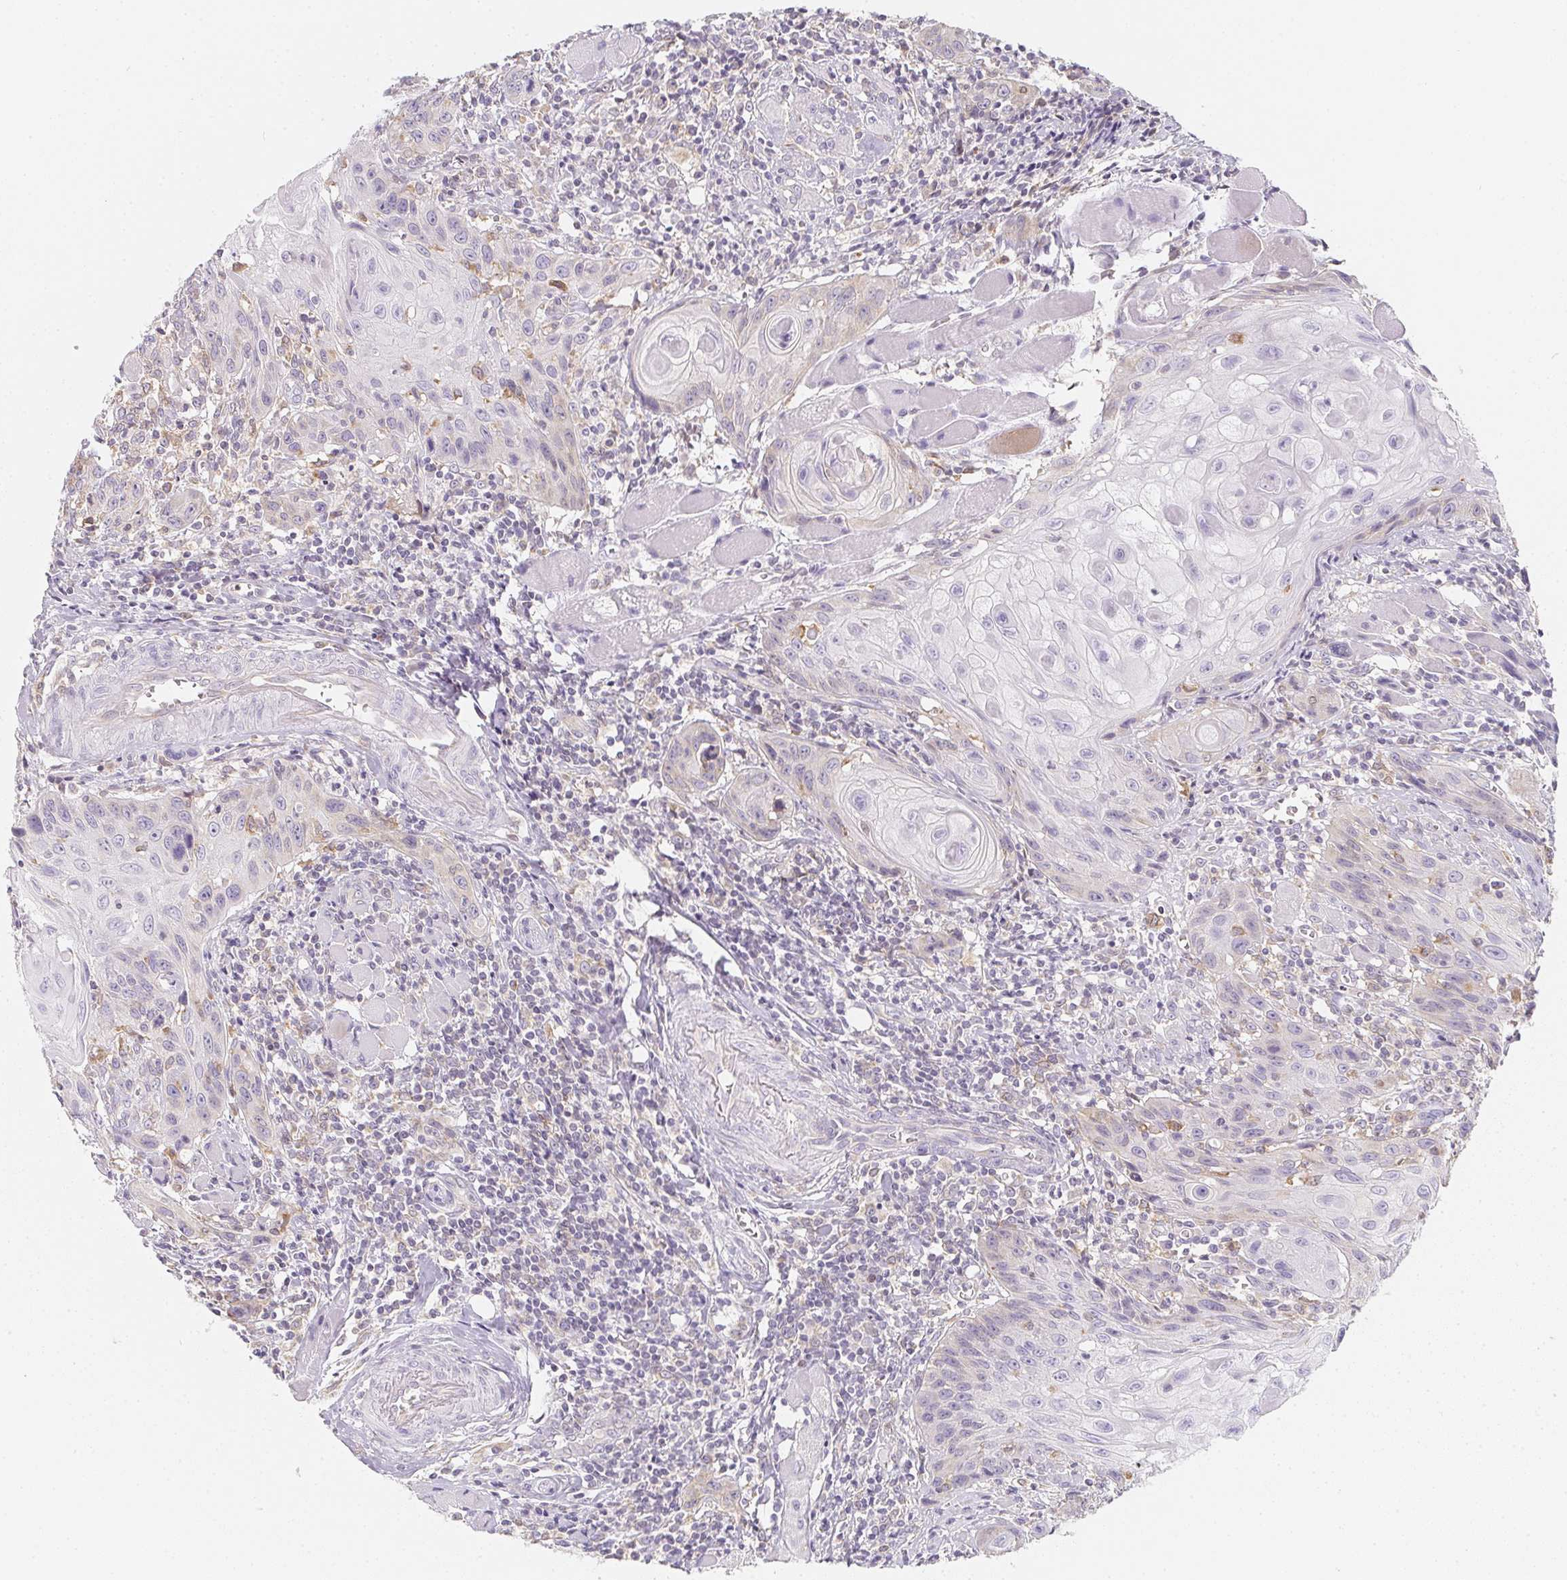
{"staining": {"intensity": "weak", "quantity": "<25%", "location": "cytoplasmic/membranous"}, "tissue": "head and neck cancer", "cell_type": "Tumor cells", "image_type": "cancer", "snomed": [{"axis": "morphology", "description": "Squamous cell carcinoma, NOS"}, {"axis": "topography", "description": "Oral tissue"}, {"axis": "topography", "description": "Head-Neck"}], "caption": "Immunohistochemical staining of head and neck cancer reveals no significant staining in tumor cells.", "gene": "SOAT1", "patient": {"sex": "male", "age": 58}}